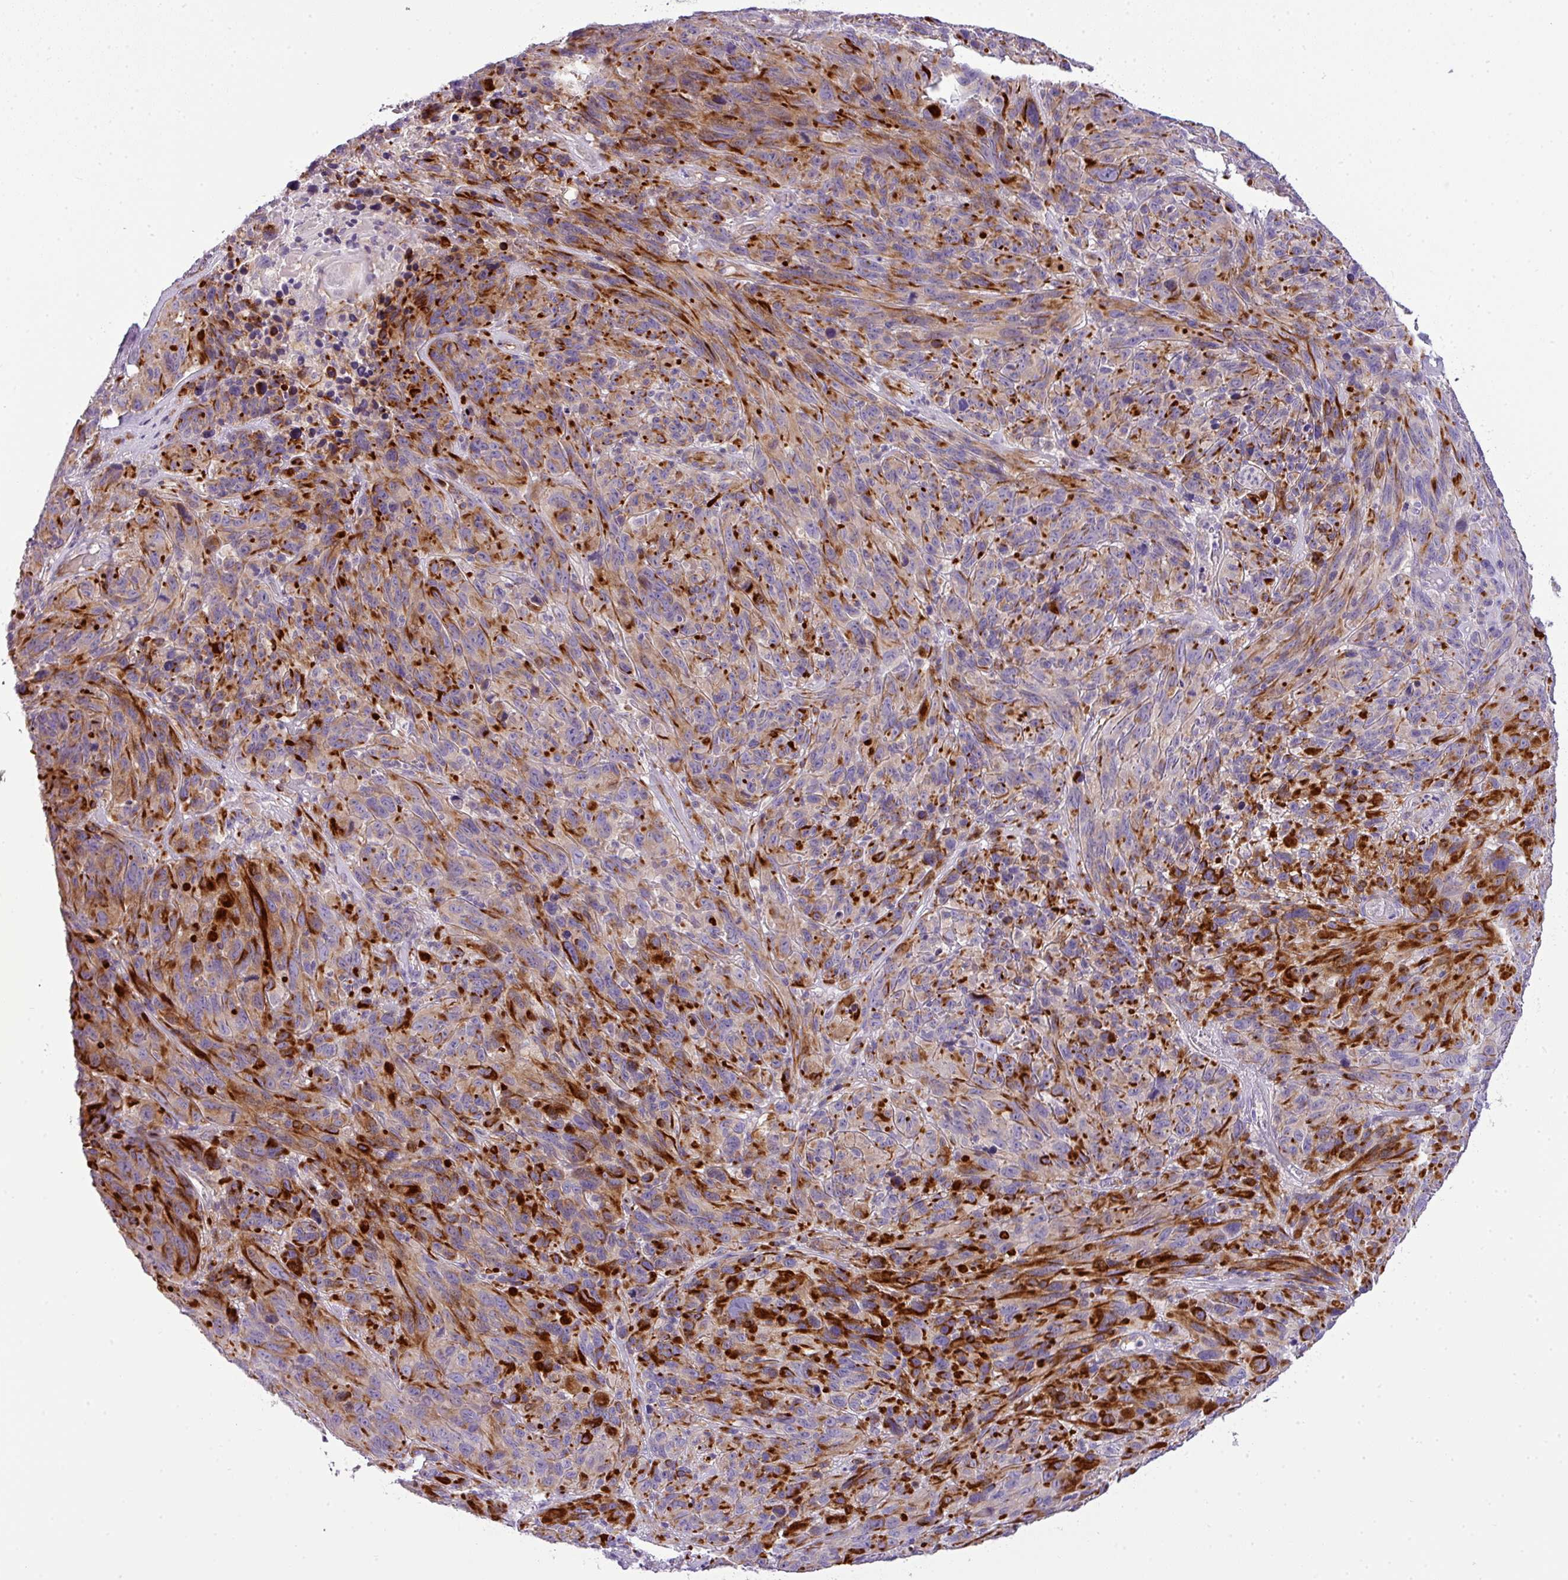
{"staining": {"intensity": "strong", "quantity": ">75%", "location": "cytoplasmic/membranous"}, "tissue": "melanoma", "cell_type": "Tumor cells", "image_type": "cancer", "snomed": [{"axis": "morphology", "description": "Malignant melanoma, NOS"}, {"axis": "topography", "description": "Skin of head"}], "caption": "IHC of human malignant melanoma exhibits high levels of strong cytoplasmic/membranous staining in approximately >75% of tumor cells.", "gene": "ENSG00000273748", "patient": {"sex": "male", "age": 96}}